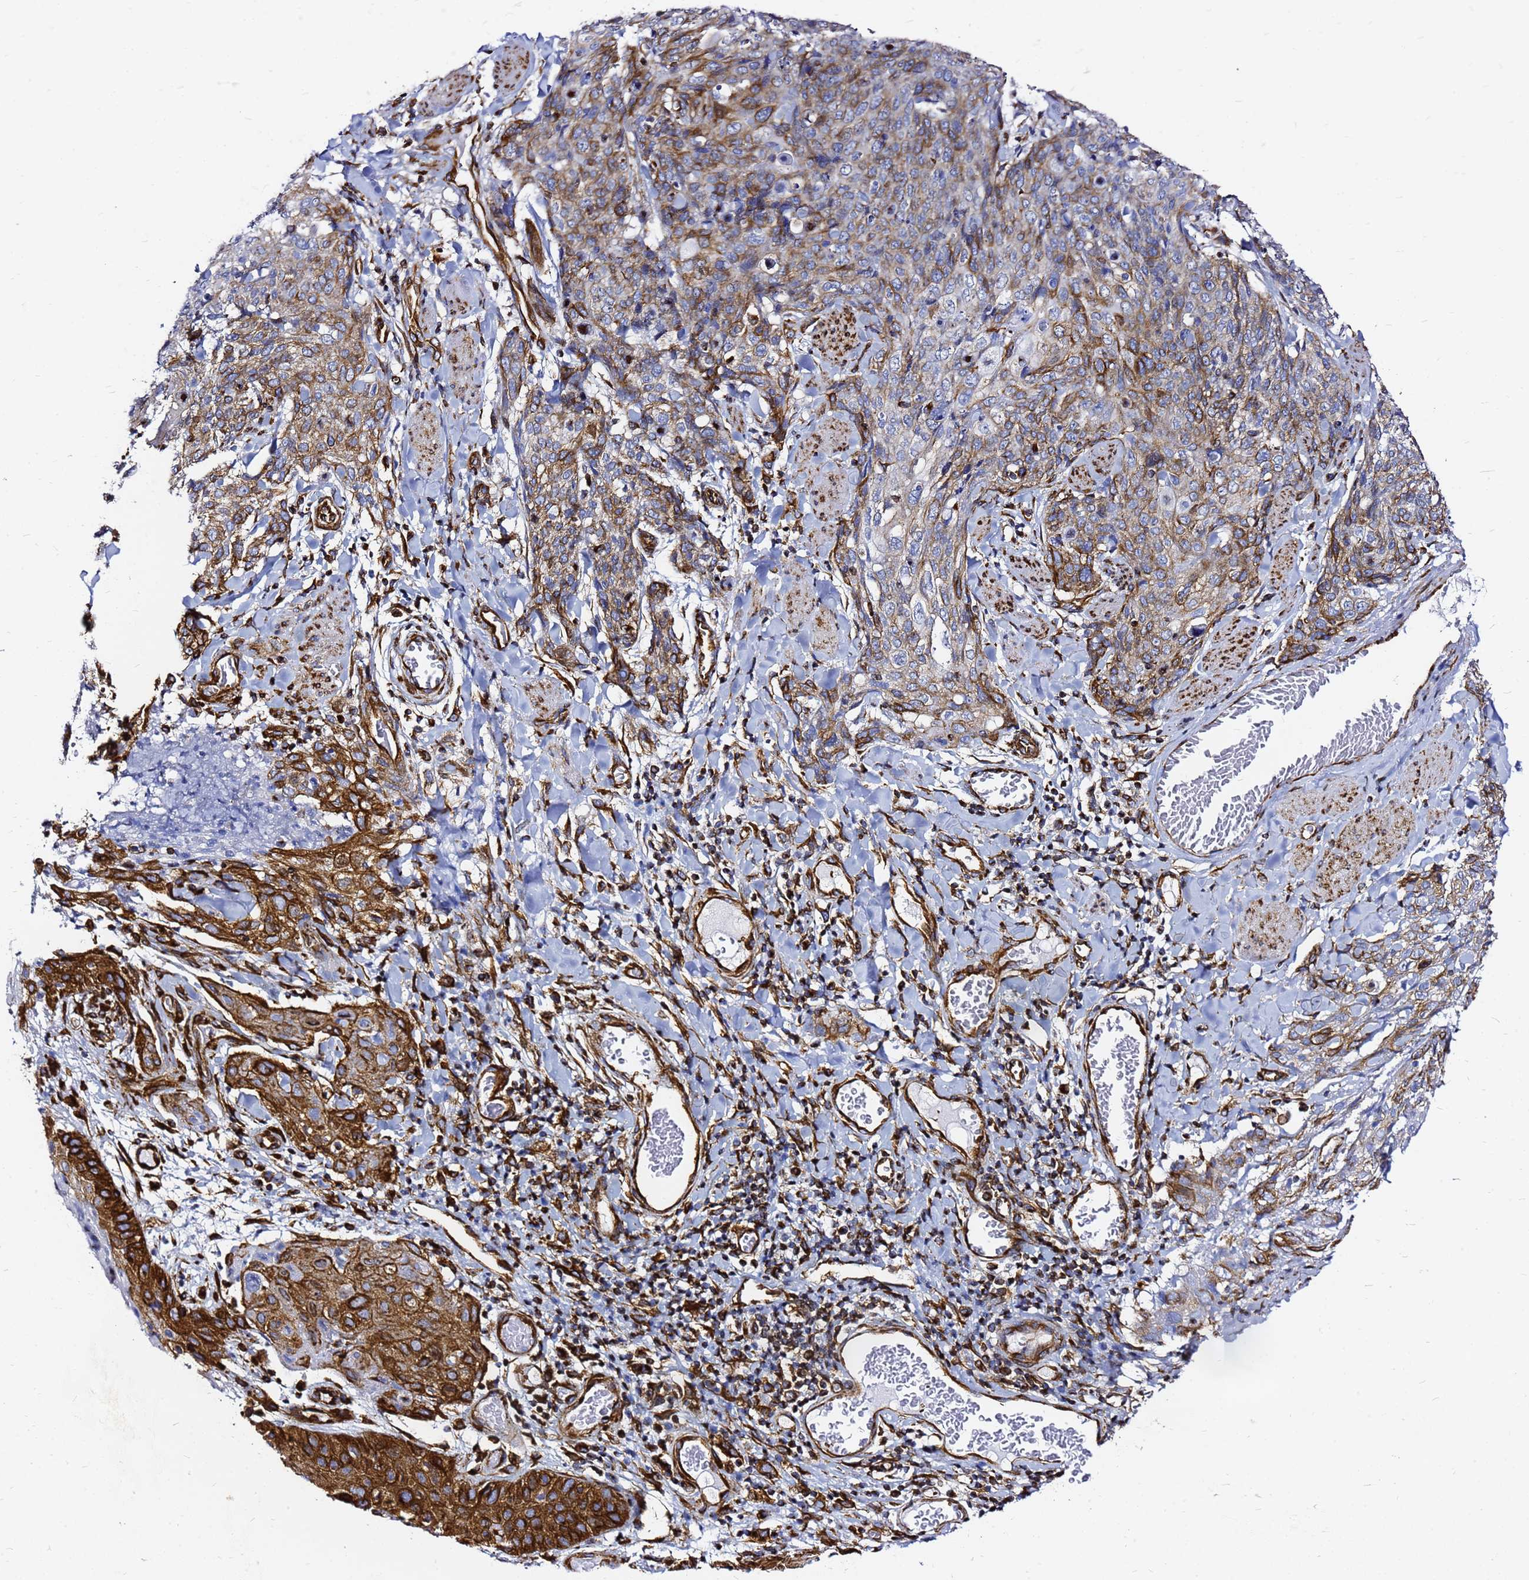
{"staining": {"intensity": "moderate", "quantity": "25%-75%", "location": "cytoplasmic/membranous"}, "tissue": "skin cancer", "cell_type": "Tumor cells", "image_type": "cancer", "snomed": [{"axis": "morphology", "description": "Squamous cell carcinoma, NOS"}, {"axis": "topography", "description": "Skin"}, {"axis": "topography", "description": "Vulva"}], "caption": "A histopathology image showing moderate cytoplasmic/membranous expression in approximately 25%-75% of tumor cells in skin squamous cell carcinoma, as visualized by brown immunohistochemical staining.", "gene": "TUBA8", "patient": {"sex": "female", "age": 85}}